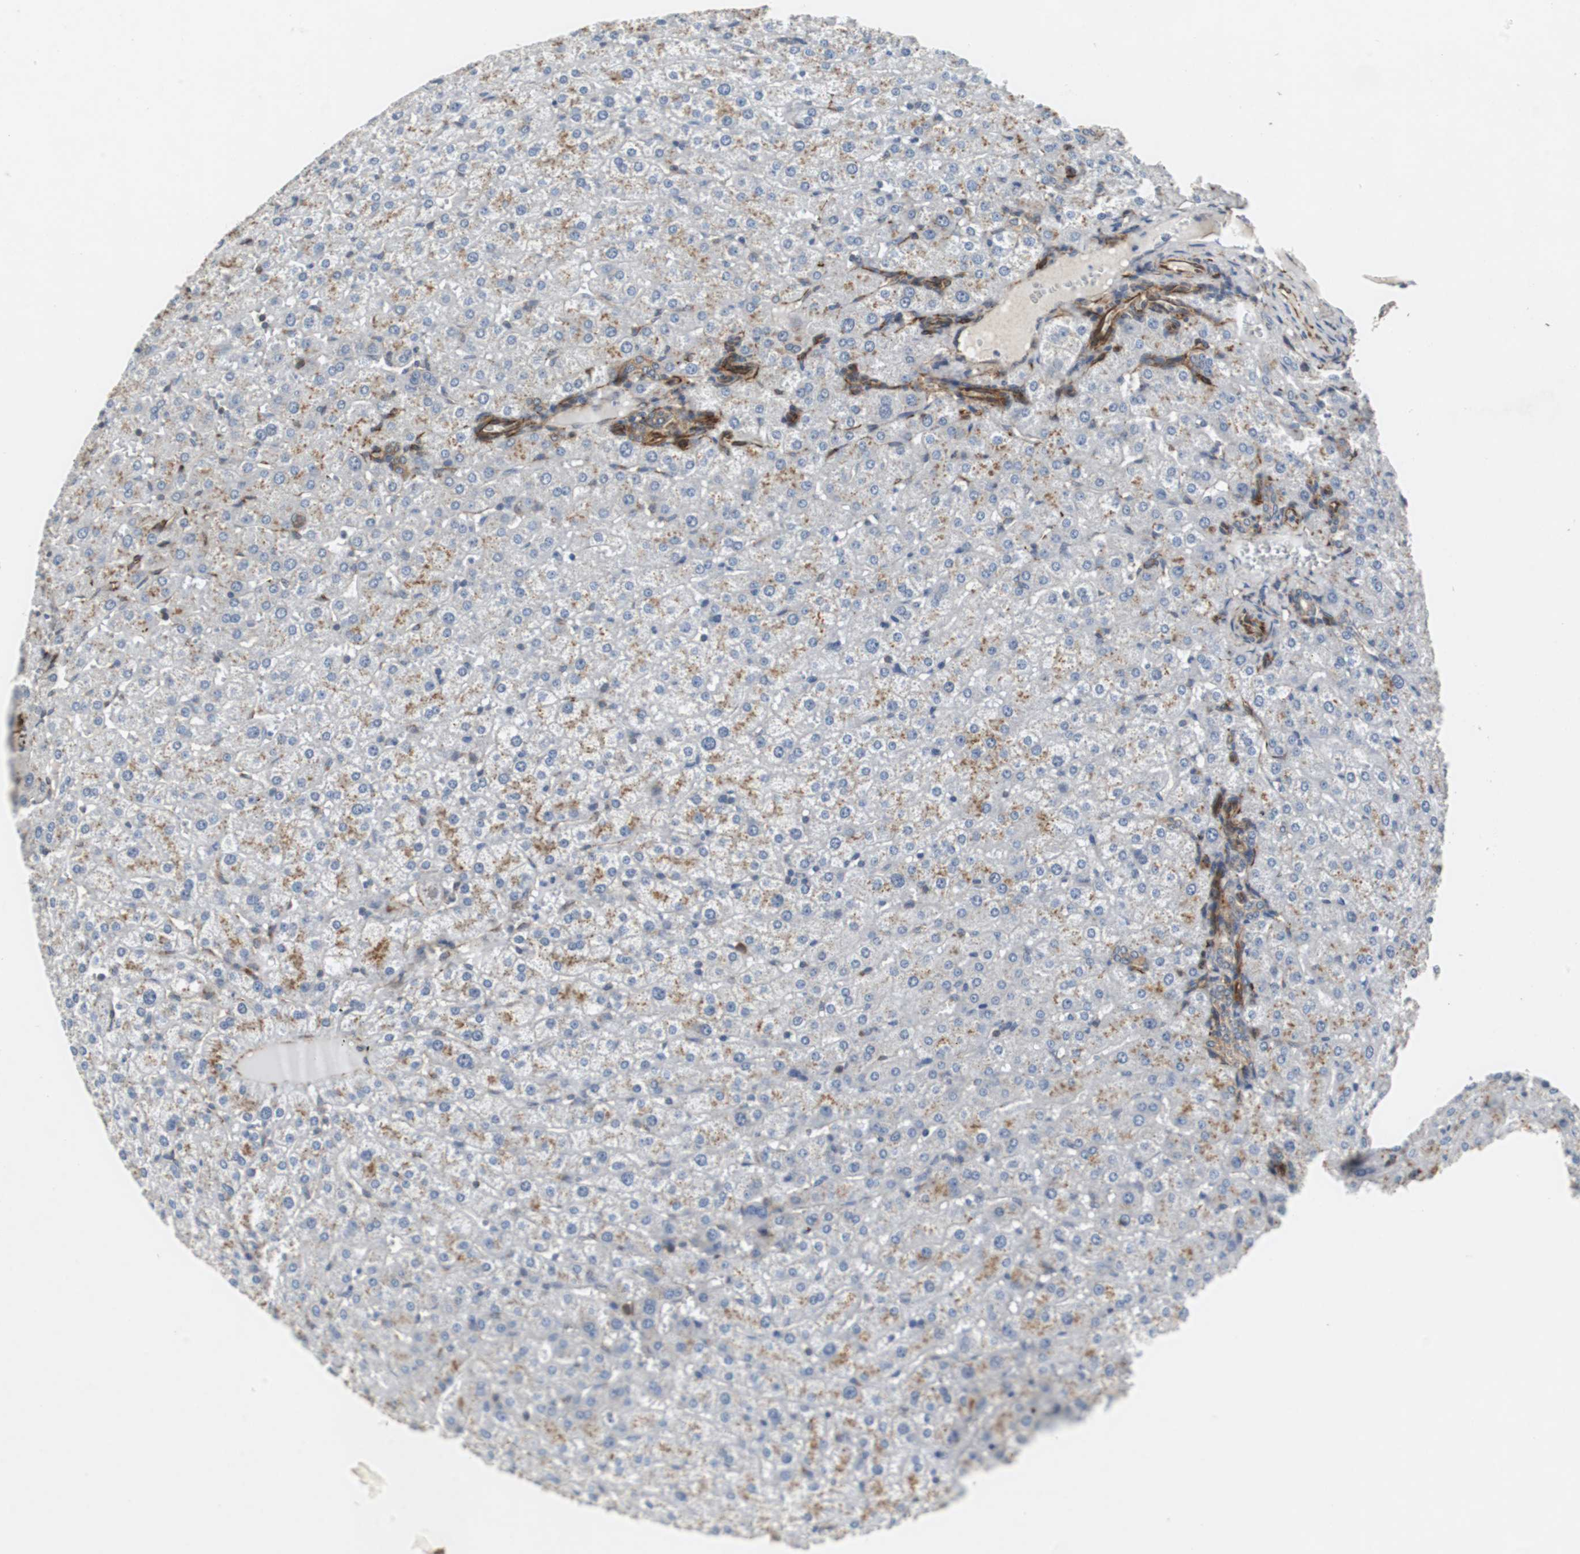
{"staining": {"intensity": "weak", "quantity": ">75%", "location": "cytoplasmic/membranous"}, "tissue": "liver", "cell_type": "Cholangiocytes", "image_type": "normal", "snomed": [{"axis": "morphology", "description": "Normal tissue, NOS"}, {"axis": "morphology", "description": "Fibrosis, NOS"}, {"axis": "topography", "description": "Liver"}], "caption": "Human liver stained with a protein marker displays weak staining in cholangiocytes.", "gene": "ISCU", "patient": {"sex": "female", "age": 29}}